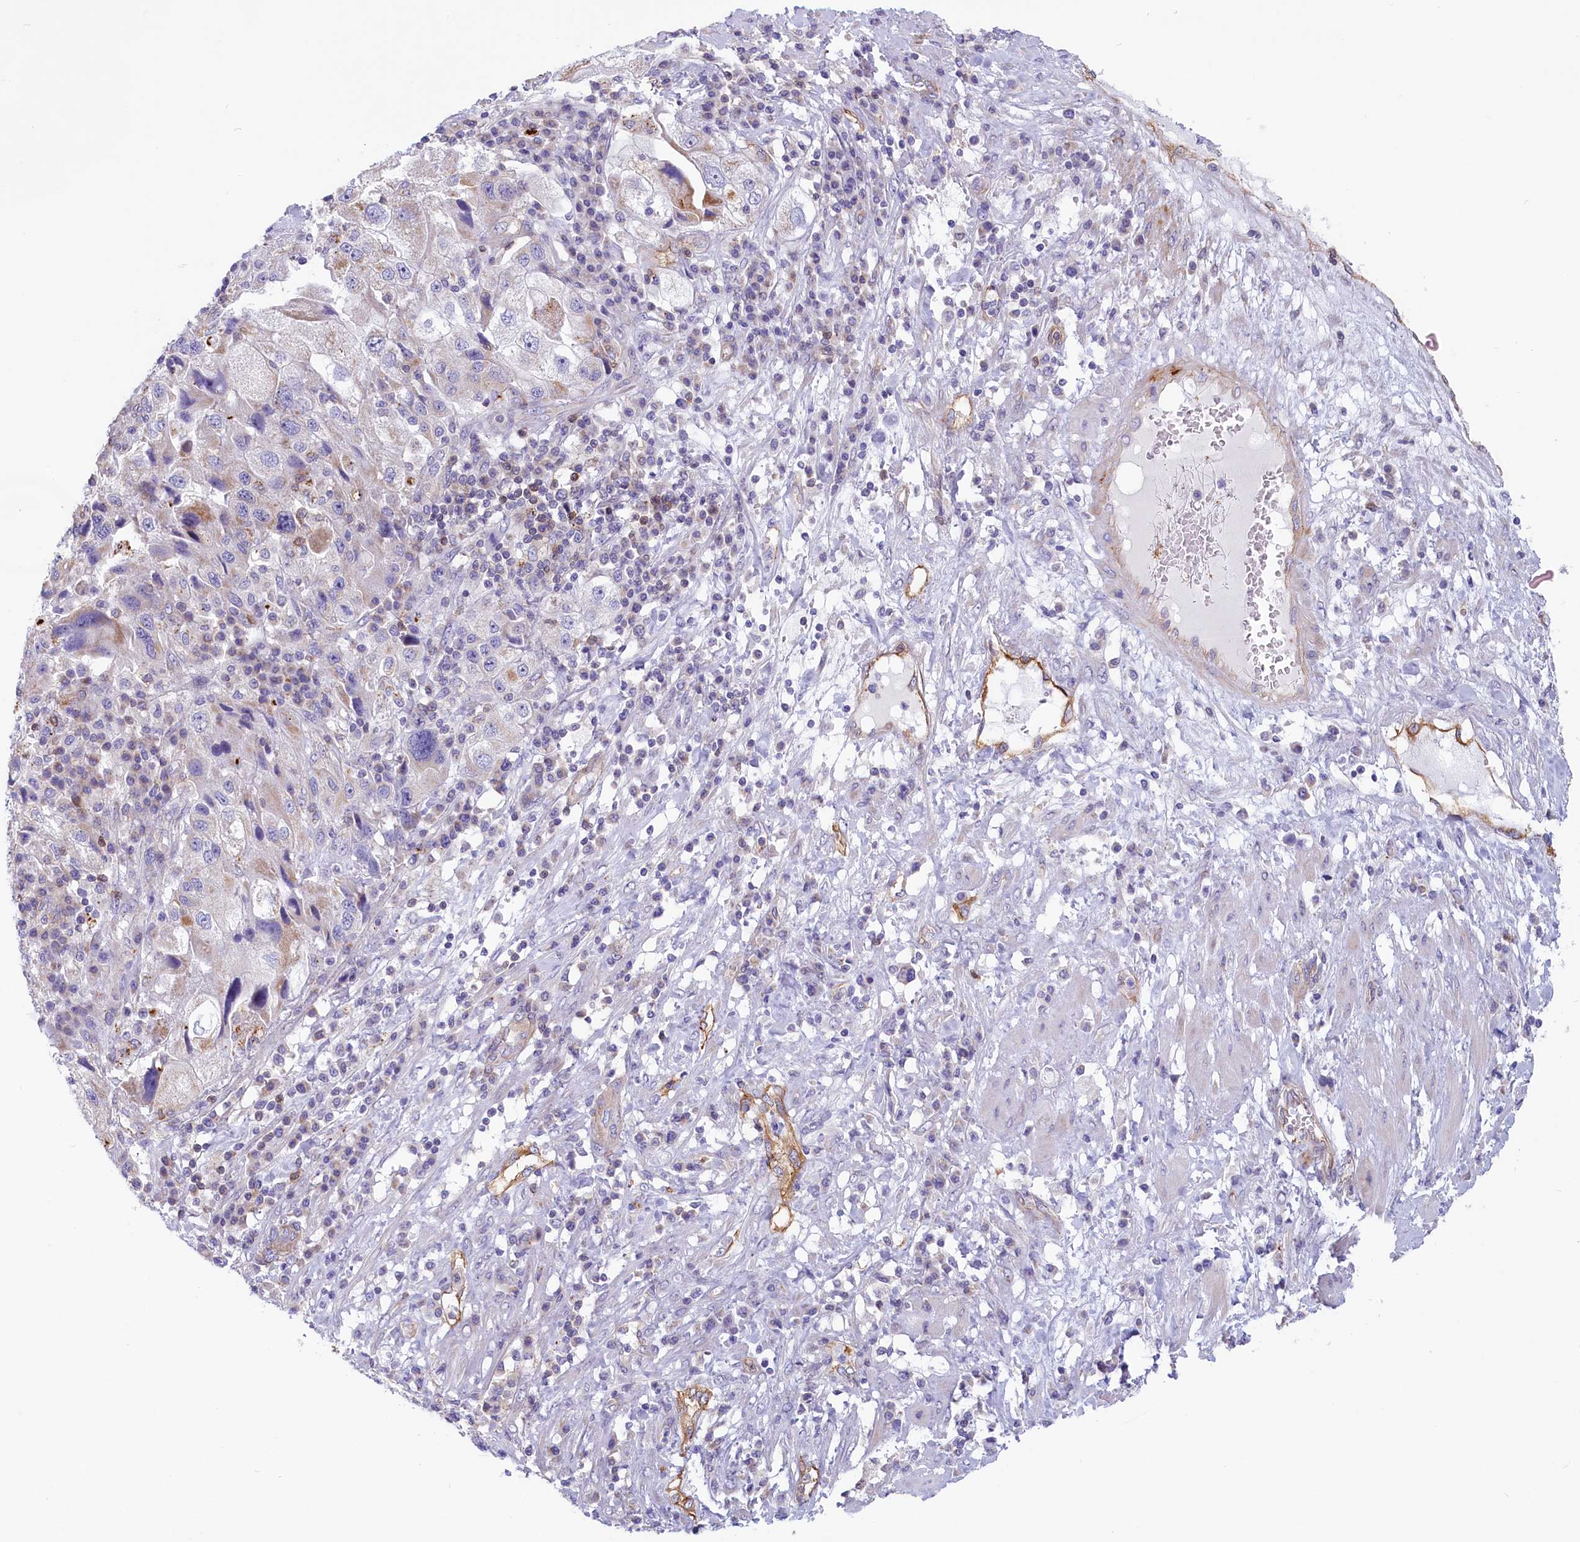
{"staining": {"intensity": "negative", "quantity": "none", "location": "none"}, "tissue": "endometrial cancer", "cell_type": "Tumor cells", "image_type": "cancer", "snomed": [{"axis": "morphology", "description": "Adenocarcinoma, NOS"}, {"axis": "topography", "description": "Endometrium"}], "caption": "Immunohistochemistry (IHC) histopathology image of adenocarcinoma (endometrial) stained for a protein (brown), which demonstrates no expression in tumor cells.", "gene": "LMOD3", "patient": {"sex": "female", "age": 49}}